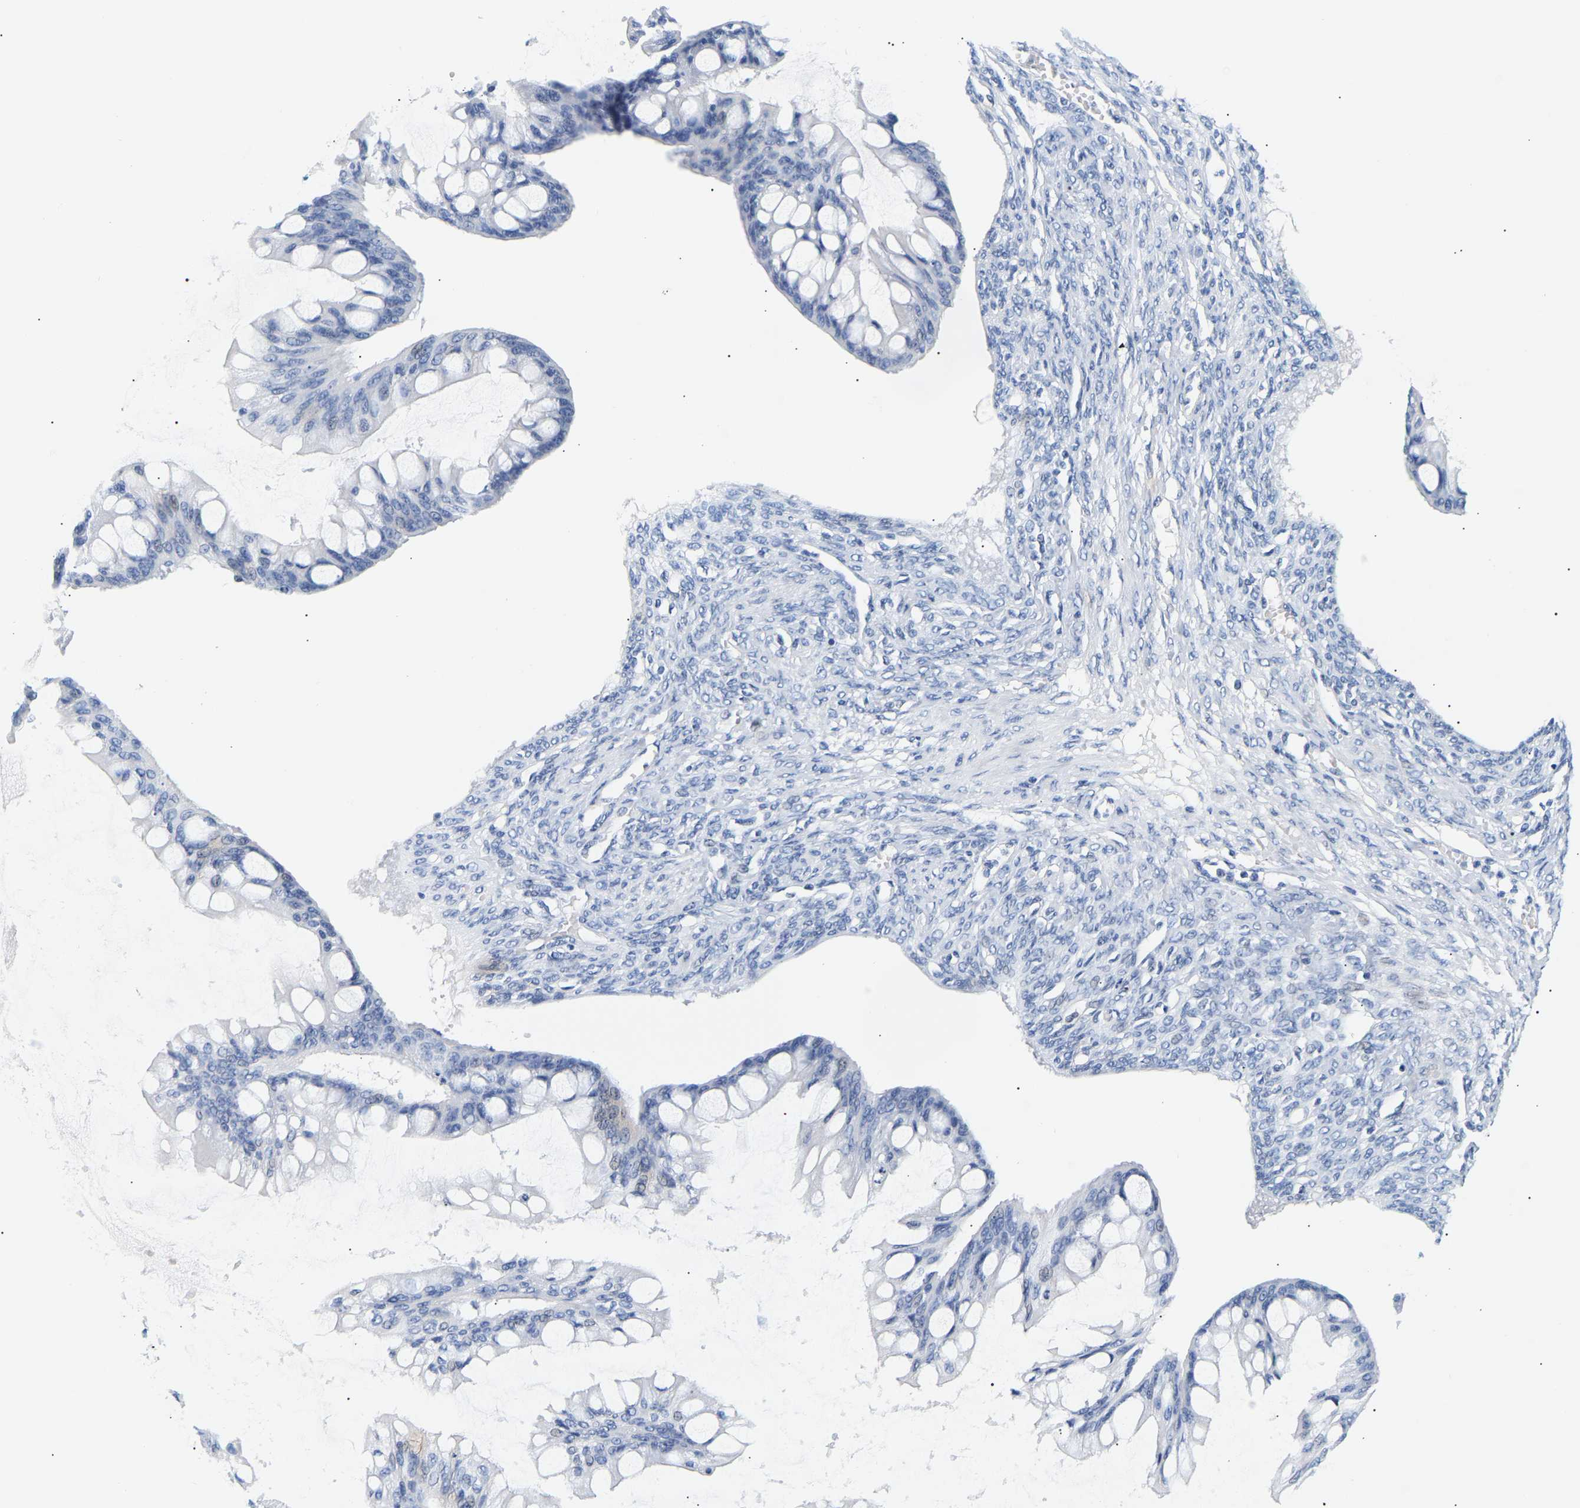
{"staining": {"intensity": "negative", "quantity": "none", "location": "none"}, "tissue": "ovarian cancer", "cell_type": "Tumor cells", "image_type": "cancer", "snomed": [{"axis": "morphology", "description": "Cystadenocarcinoma, mucinous, NOS"}, {"axis": "topography", "description": "Ovary"}], "caption": "This is an immunohistochemistry (IHC) histopathology image of human ovarian cancer. There is no expression in tumor cells.", "gene": "SPINK2", "patient": {"sex": "female", "age": 73}}